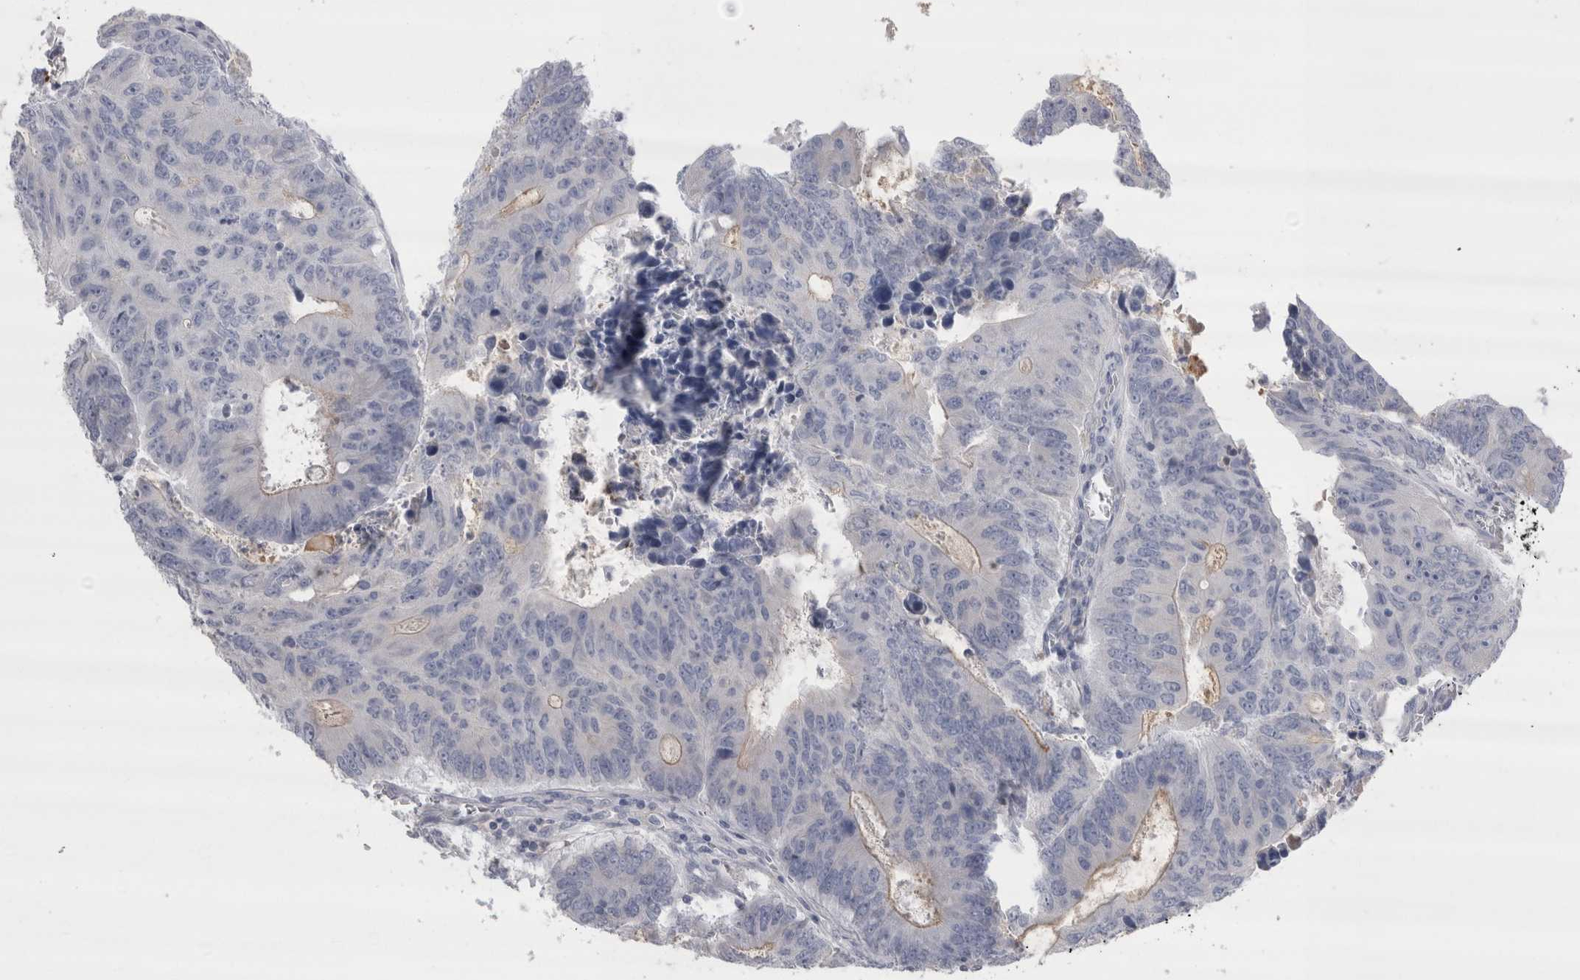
{"staining": {"intensity": "negative", "quantity": "none", "location": "none"}, "tissue": "colorectal cancer", "cell_type": "Tumor cells", "image_type": "cancer", "snomed": [{"axis": "morphology", "description": "Adenocarcinoma, NOS"}, {"axis": "topography", "description": "Colon"}], "caption": "Immunohistochemistry (IHC) of human colorectal cancer demonstrates no staining in tumor cells. (DAB (3,3'-diaminobenzidine) IHC visualized using brightfield microscopy, high magnification).", "gene": "REG1A", "patient": {"sex": "male", "age": 87}}